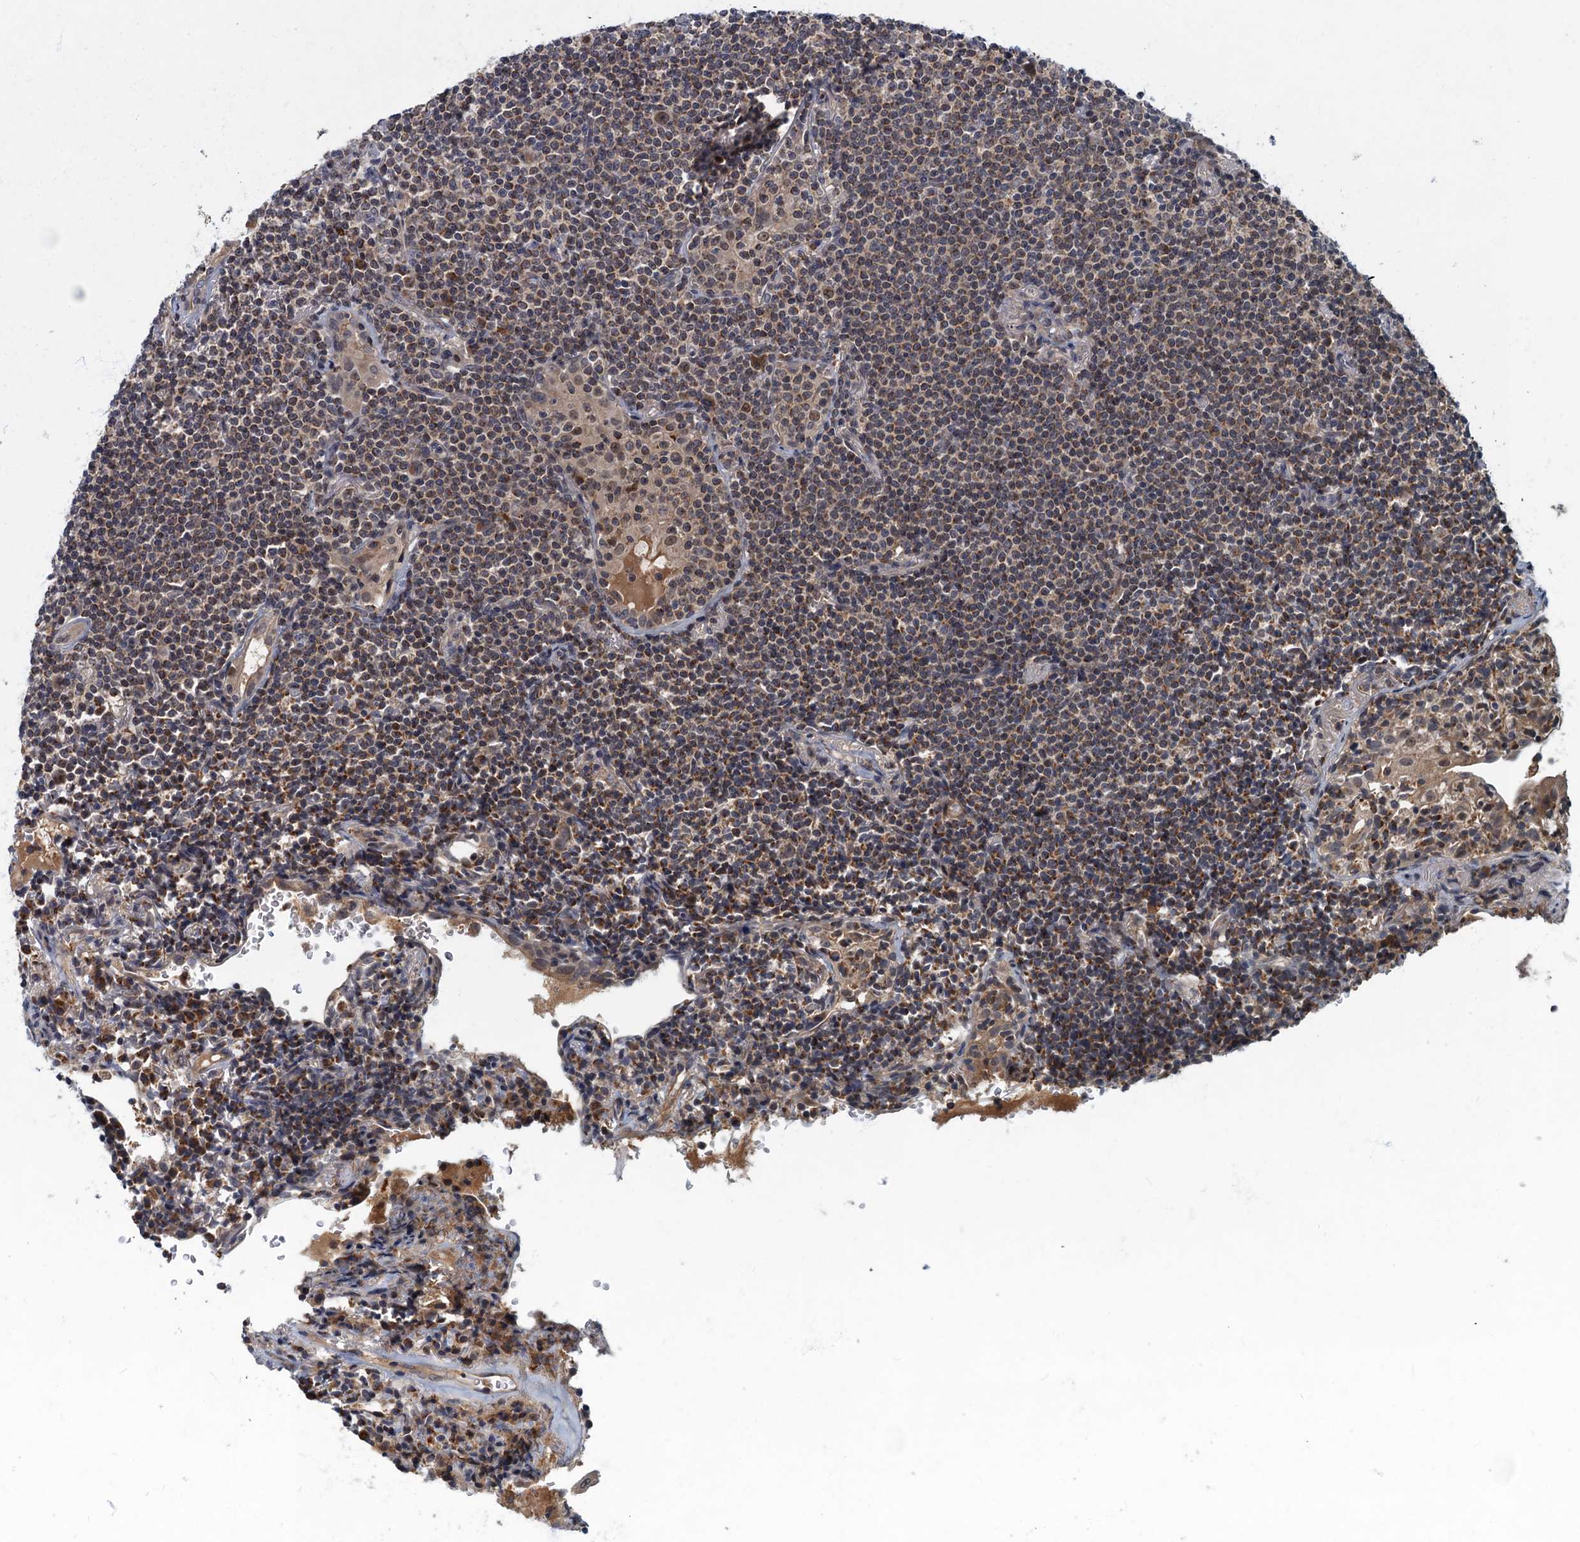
{"staining": {"intensity": "weak", "quantity": ">75%", "location": "cytoplasmic/membranous"}, "tissue": "lymphoma", "cell_type": "Tumor cells", "image_type": "cancer", "snomed": [{"axis": "morphology", "description": "Malignant lymphoma, non-Hodgkin's type, Low grade"}, {"axis": "topography", "description": "Lung"}], "caption": "The image demonstrates immunohistochemical staining of lymphoma. There is weak cytoplasmic/membranous expression is seen in about >75% of tumor cells.", "gene": "SLC11A2", "patient": {"sex": "female", "age": 71}}